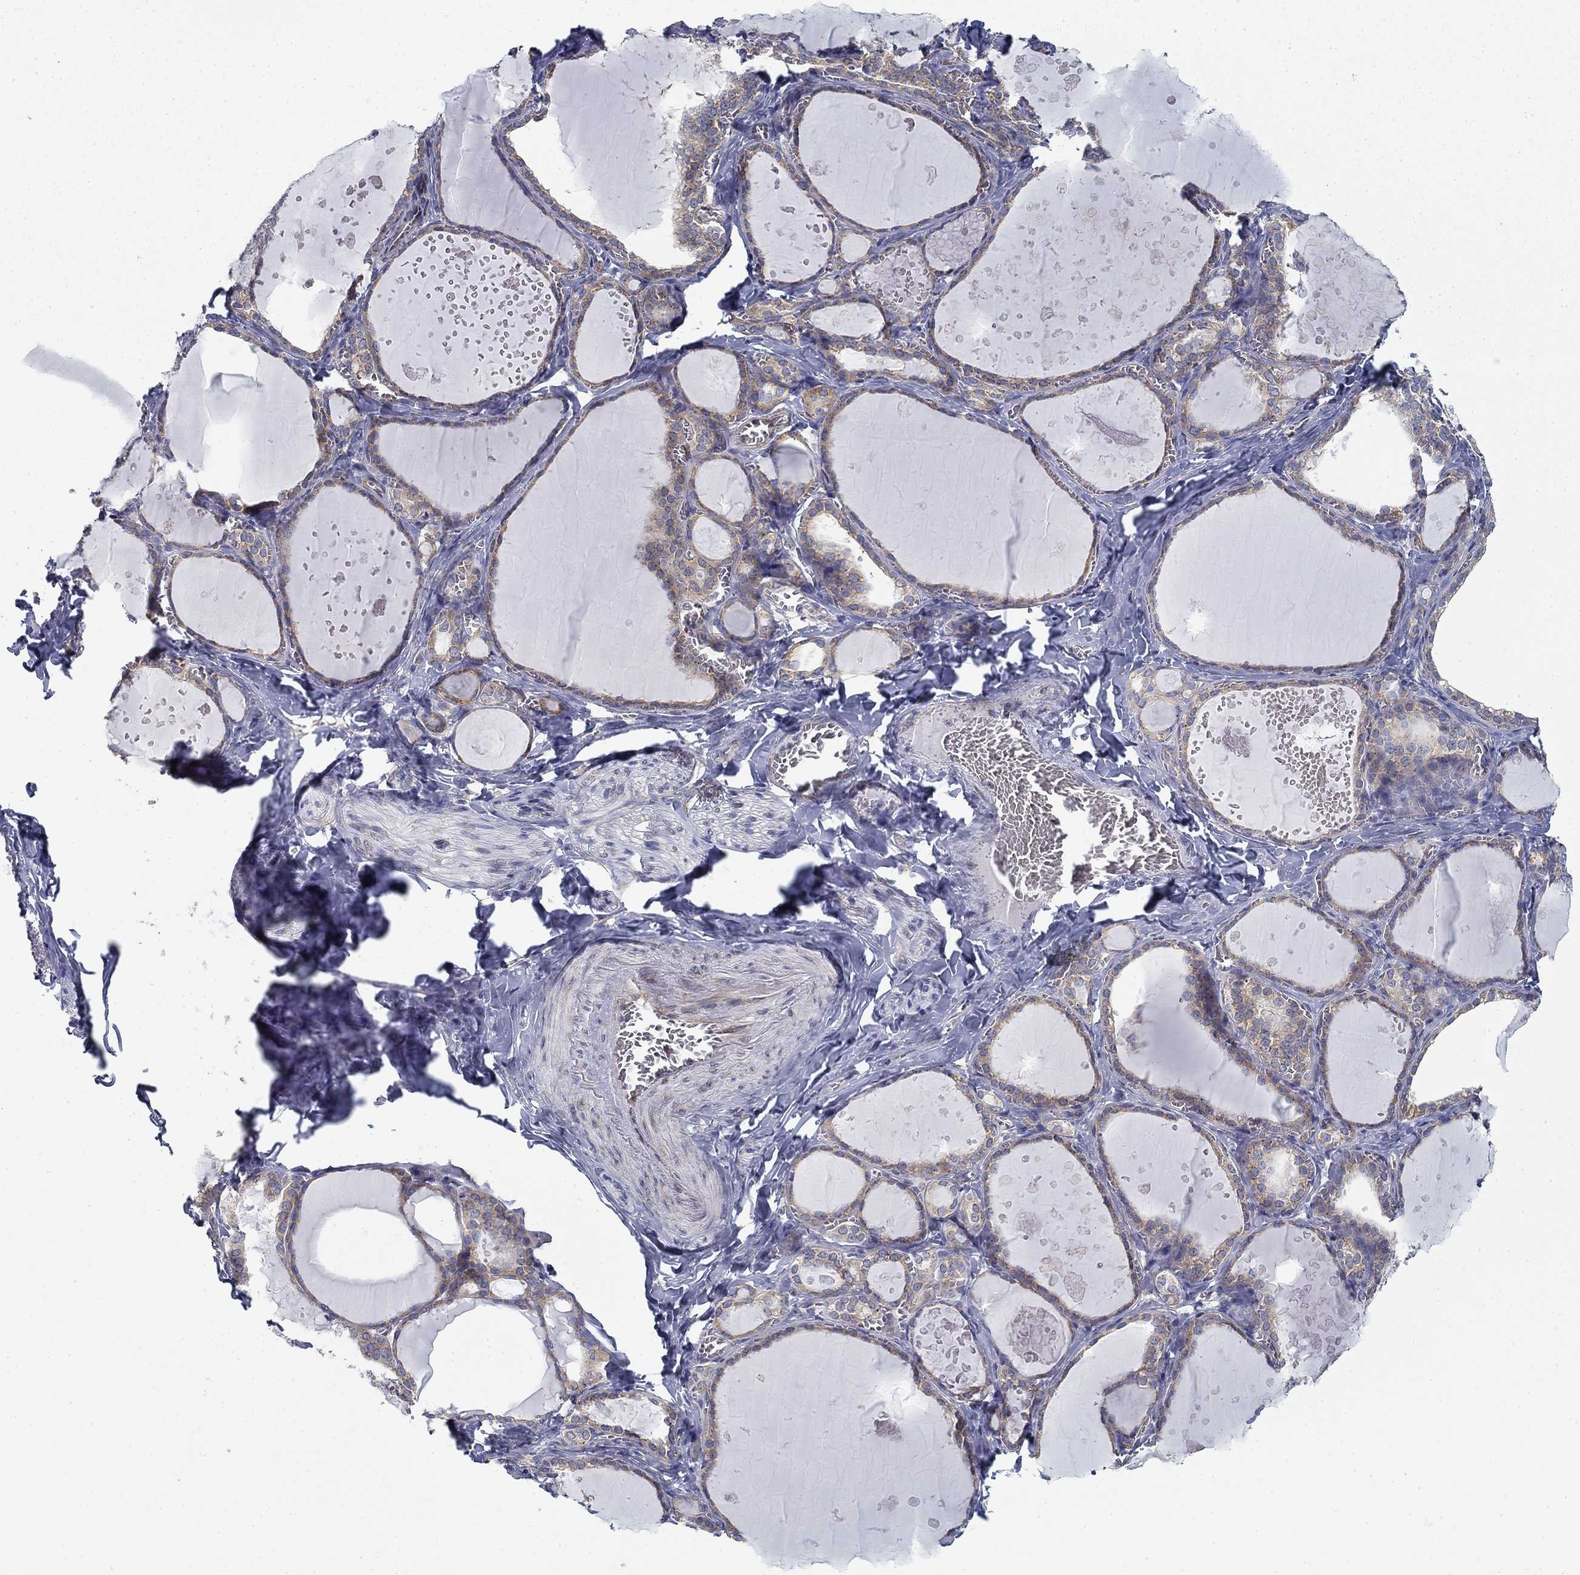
{"staining": {"intensity": "moderate", "quantity": ">75%", "location": "cytoplasmic/membranous"}, "tissue": "thyroid gland", "cell_type": "Glandular cells", "image_type": "normal", "snomed": [{"axis": "morphology", "description": "Normal tissue, NOS"}, {"axis": "topography", "description": "Thyroid gland"}], "caption": "Protein staining of unremarkable thyroid gland exhibits moderate cytoplasmic/membranous expression in about >75% of glandular cells. (DAB IHC, brown staining for protein, blue staining for nuclei).", "gene": "FXR1", "patient": {"sex": "female", "age": 56}}